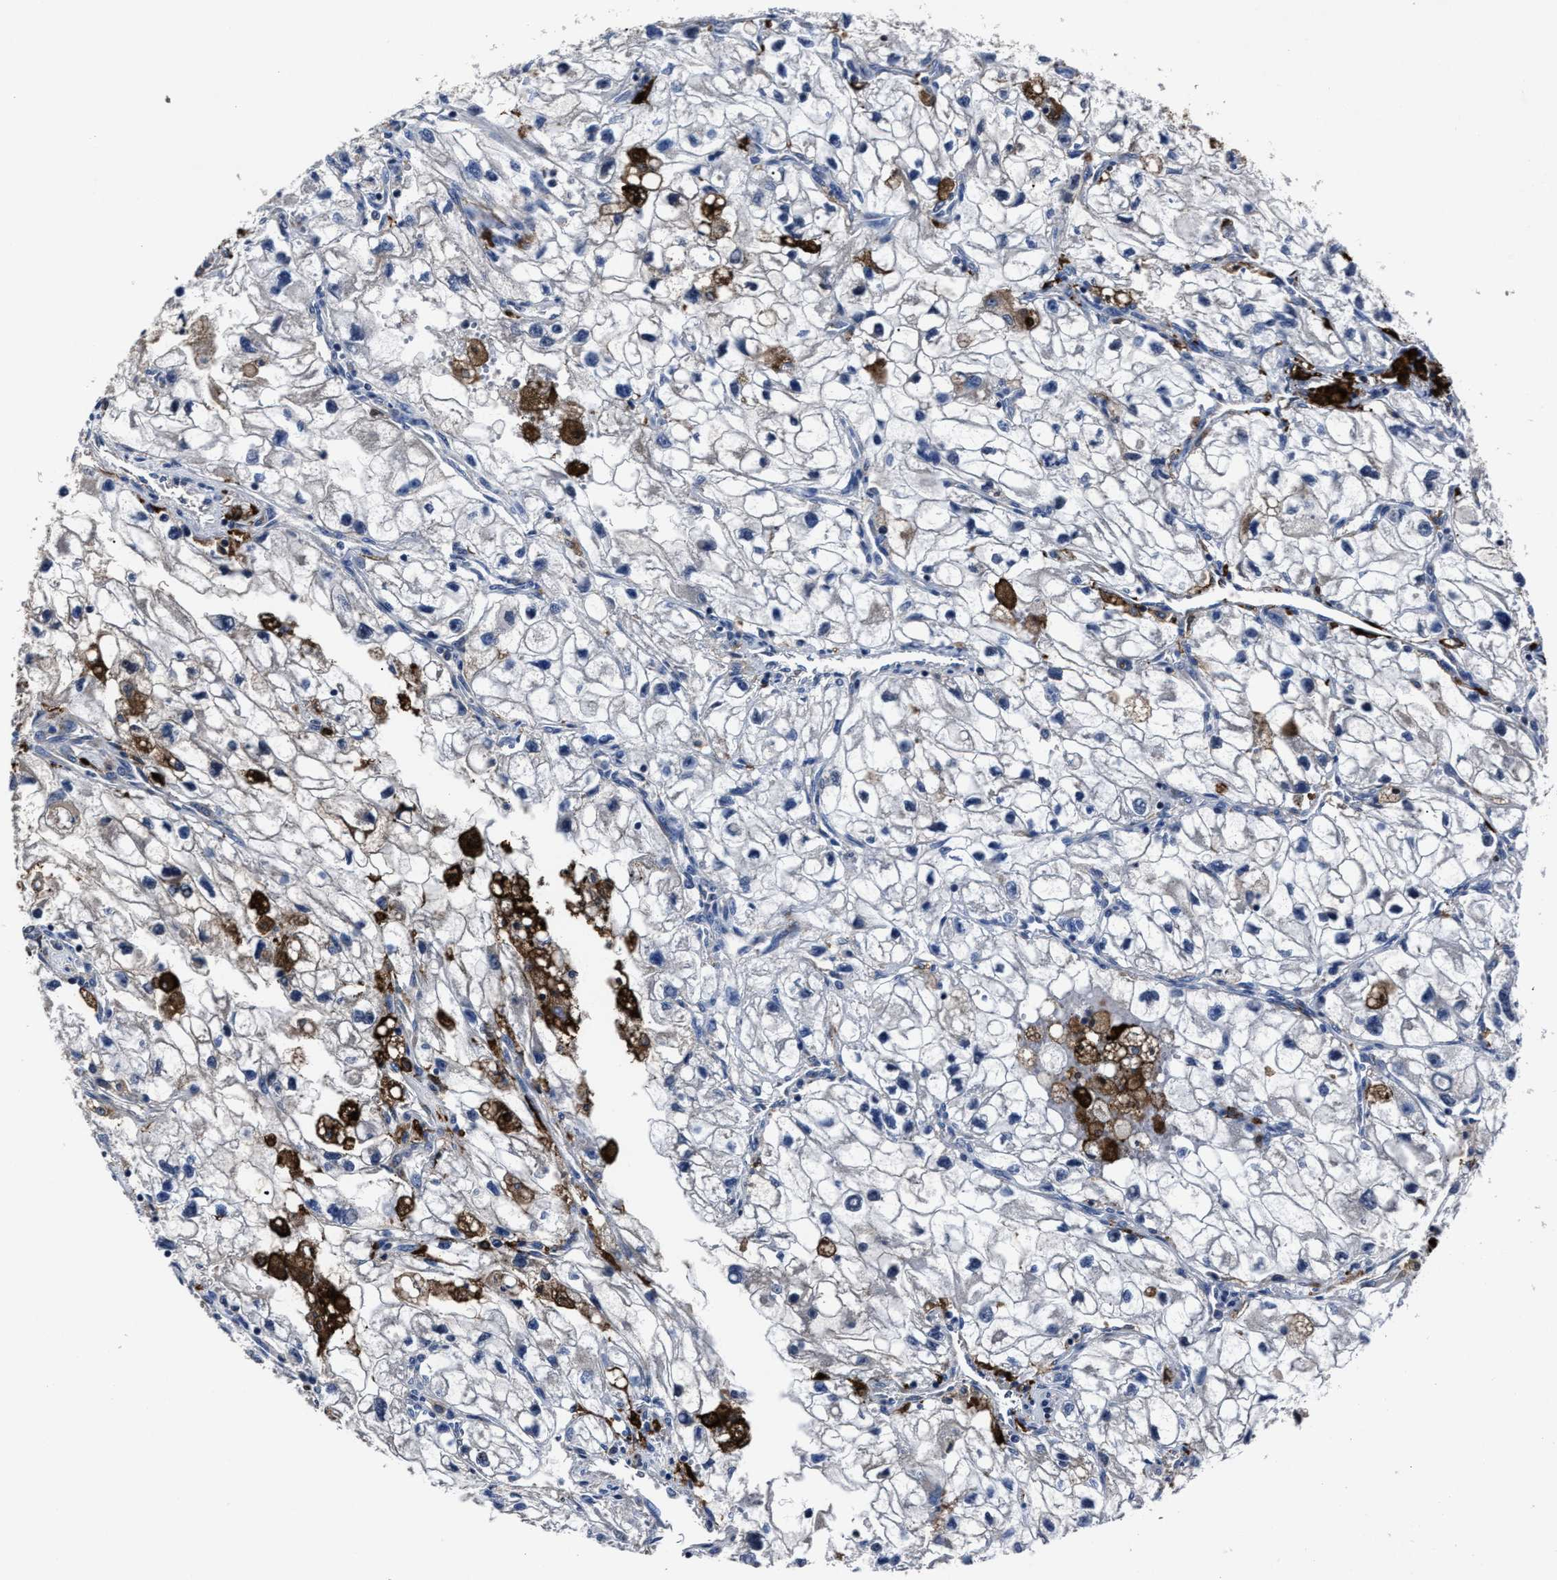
{"staining": {"intensity": "negative", "quantity": "none", "location": "none"}, "tissue": "renal cancer", "cell_type": "Tumor cells", "image_type": "cancer", "snomed": [{"axis": "morphology", "description": "Adenocarcinoma, NOS"}, {"axis": "topography", "description": "Kidney"}], "caption": "Tumor cells are negative for brown protein staining in renal cancer (adenocarcinoma).", "gene": "RSBN1L", "patient": {"sex": "female", "age": 70}}